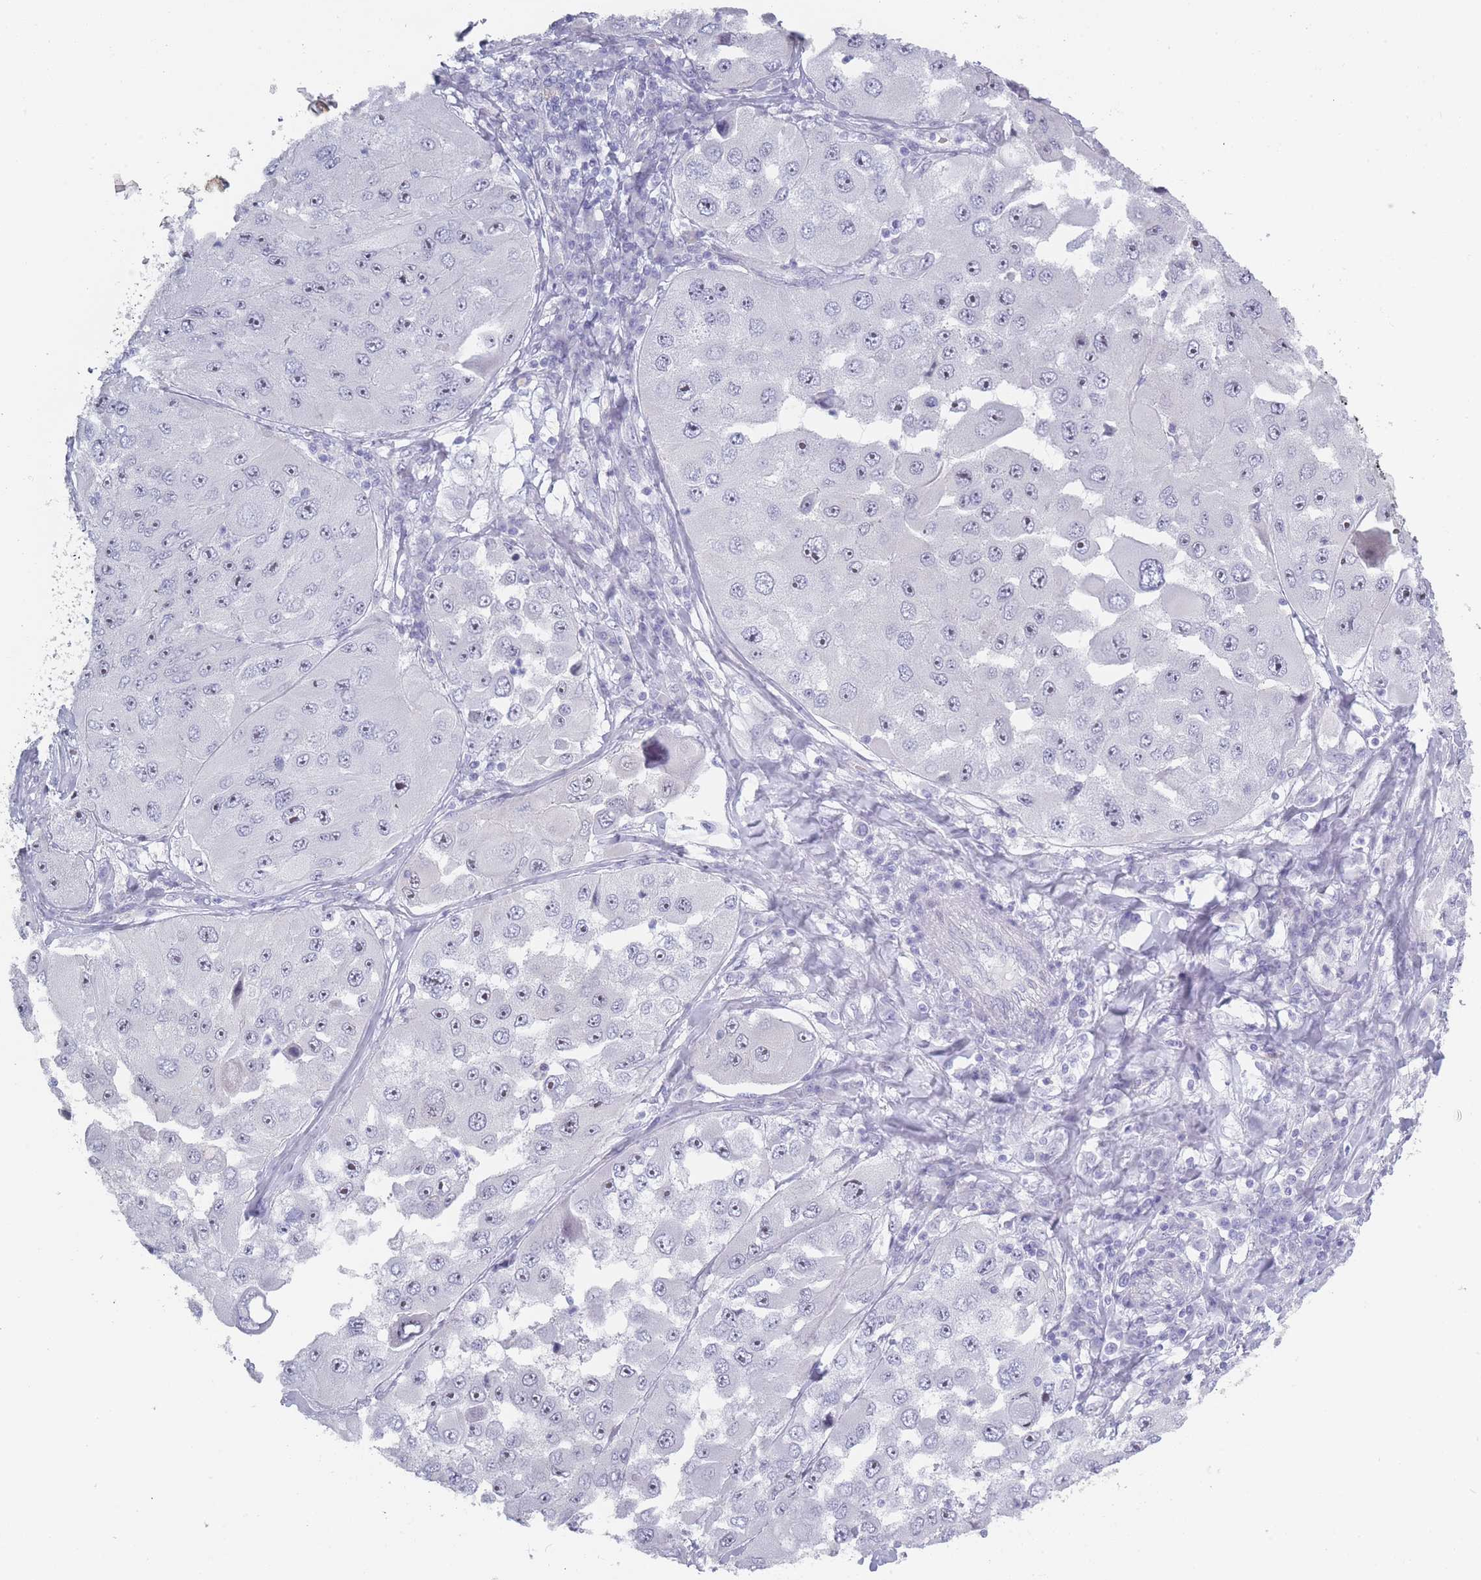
{"staining": {"intensity": "moderate", "quantity": "<25%", "location": "nuclear"}, "tissue": "melanoma", "cell_type": "Tumor cells", "image_type": "cancer", "snomed": [{"axis": "morphology", "description": "Malignant melanoma, Metastatic site"}, {"axis": "topography", "description": "Lymph node"}], "caption": "This histopathology image shows IHC staining of human melanoma, with low moderate nuclear positivity in approximately <25% of tumor cells.", "gene": "ROS1", "patient": {"sex": "male", "age": 62}}